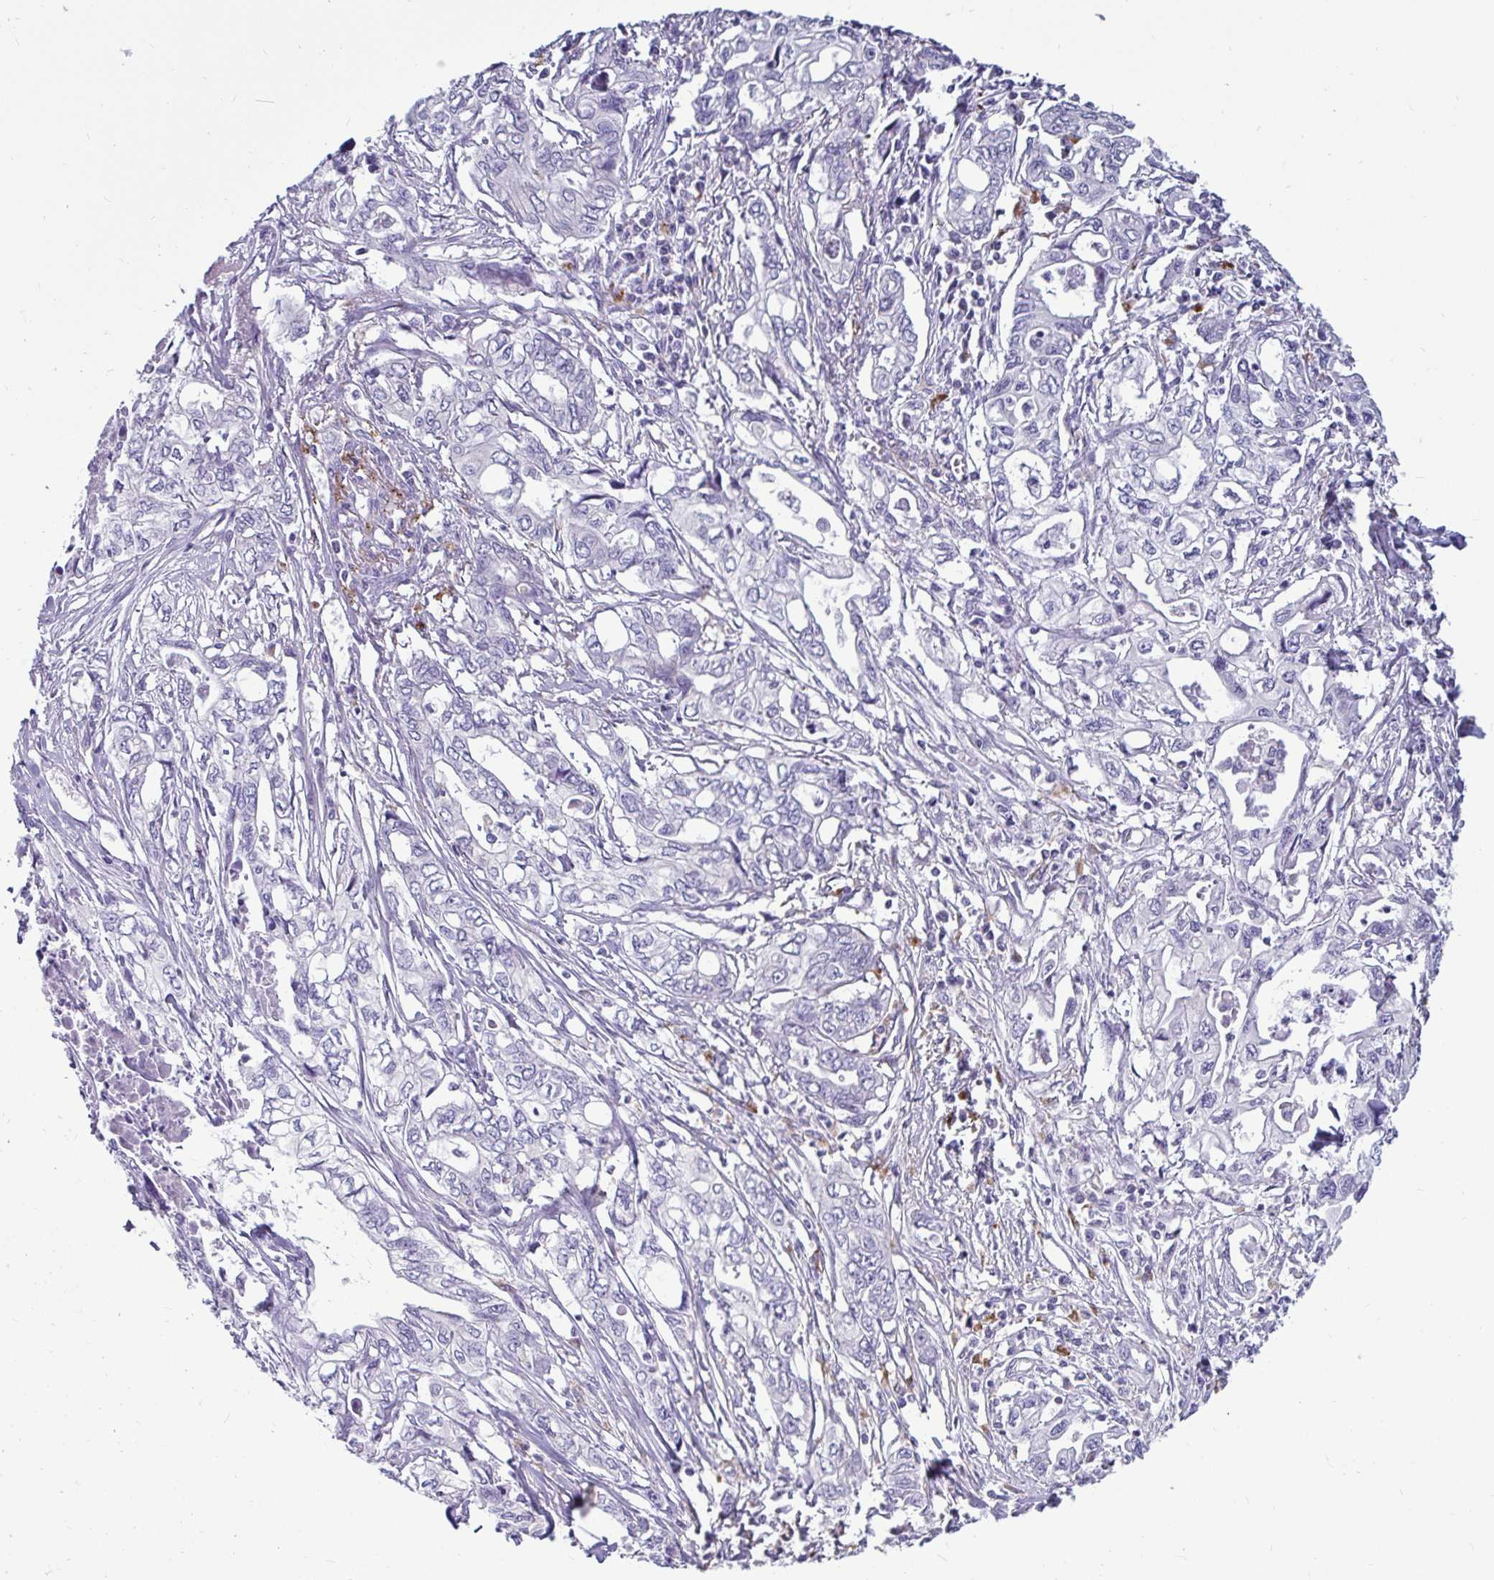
{"staining": {"intensity": "negative", "quantity": "none", "location": "none"}, "tissue": "pancreatic cancer", "cell_type": "Tumor cells", "image_type": "cancer", "snomed": [{"axis": "morphology", "description": "Adenocarcinoma, NOS"}, {"axis": "topography", "description": "Pancreas"}], "caption": "Tumor cells show no significant protein positivity in pancreatic adenocarcinoma.", "gene": "CTSZ", "patient": {"sex": "male", "age": 68}}